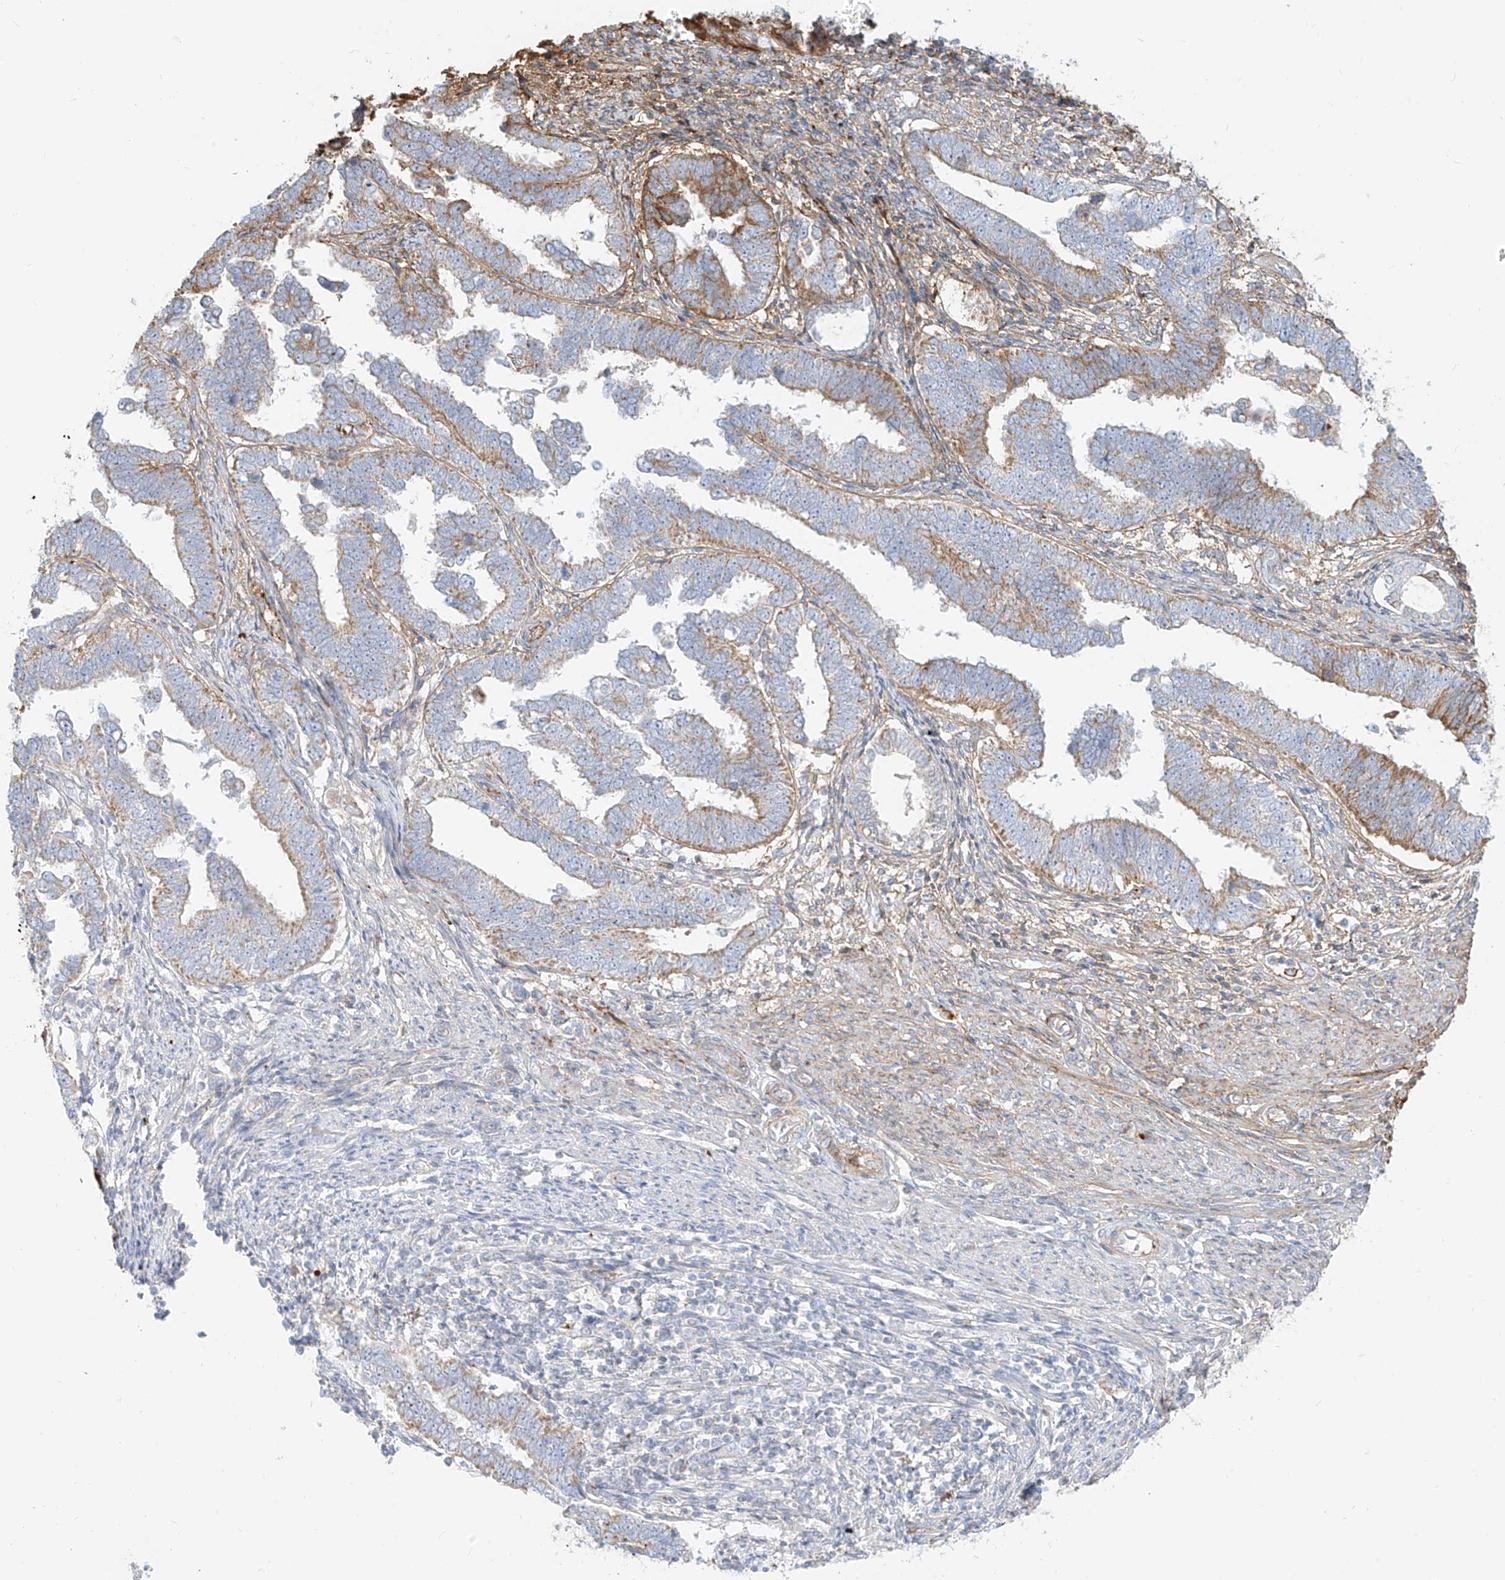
{"staining": {"intensity": "moderate", "quantity": "<25%", "location": "cytoplasmic/membranous"}, "tissue": "endometrial cancer", "cell_type": "Tumor cells", "image_type": "cancer", "snomed": [{"axis": "morphology", "description": "Adenocarcinoma, NOS"}, {"axis": "topography", "description": "Endometrium"}], "caption": "Endometrial cancer was stained to show a protein in brown. There is low levels of moderate cytoplasmic/membranous expression in about <25% of tumor cells.", "gene": "OCSTAMP", "patient": {"sex": "female", "age": 75}}